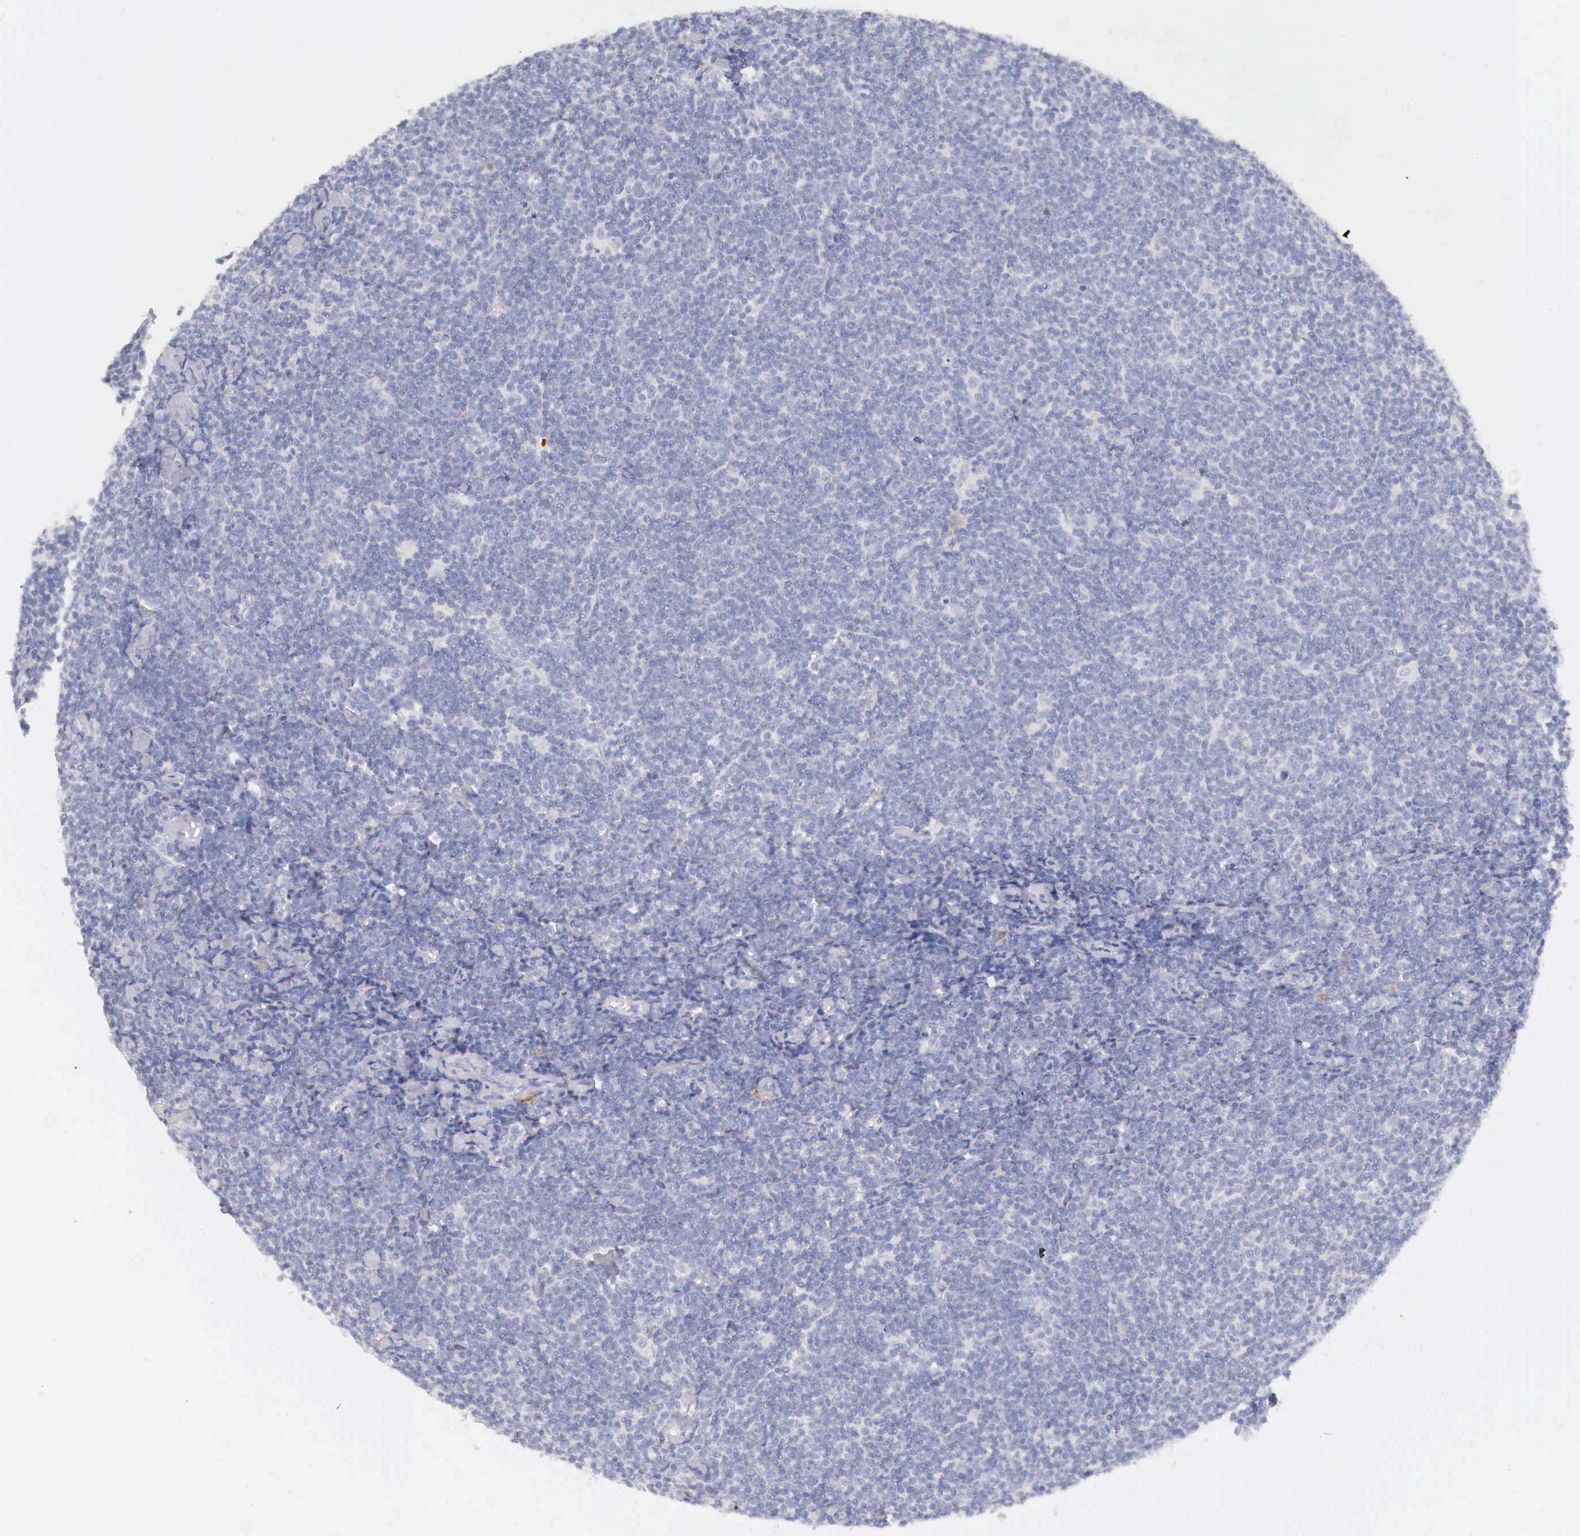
{"staining": {"intensity": "negative", "quantity": "none", "location": "none"}, "tissue": "lymphoma", "cell_type": "Tumor cells", "image_type": "cancer", "snomed": [{"axis": "morphology", "description": "Malignant lymphoma, non-Hodgkin's type, Low grade"}, {"axis": "topography", "description": "Lymph node"}], "caption": "IHC of lymphoma exhibits no positivity in tumor cells.", "gene": "ITIH6", "patient": {"sex": "male", "age": 65}}